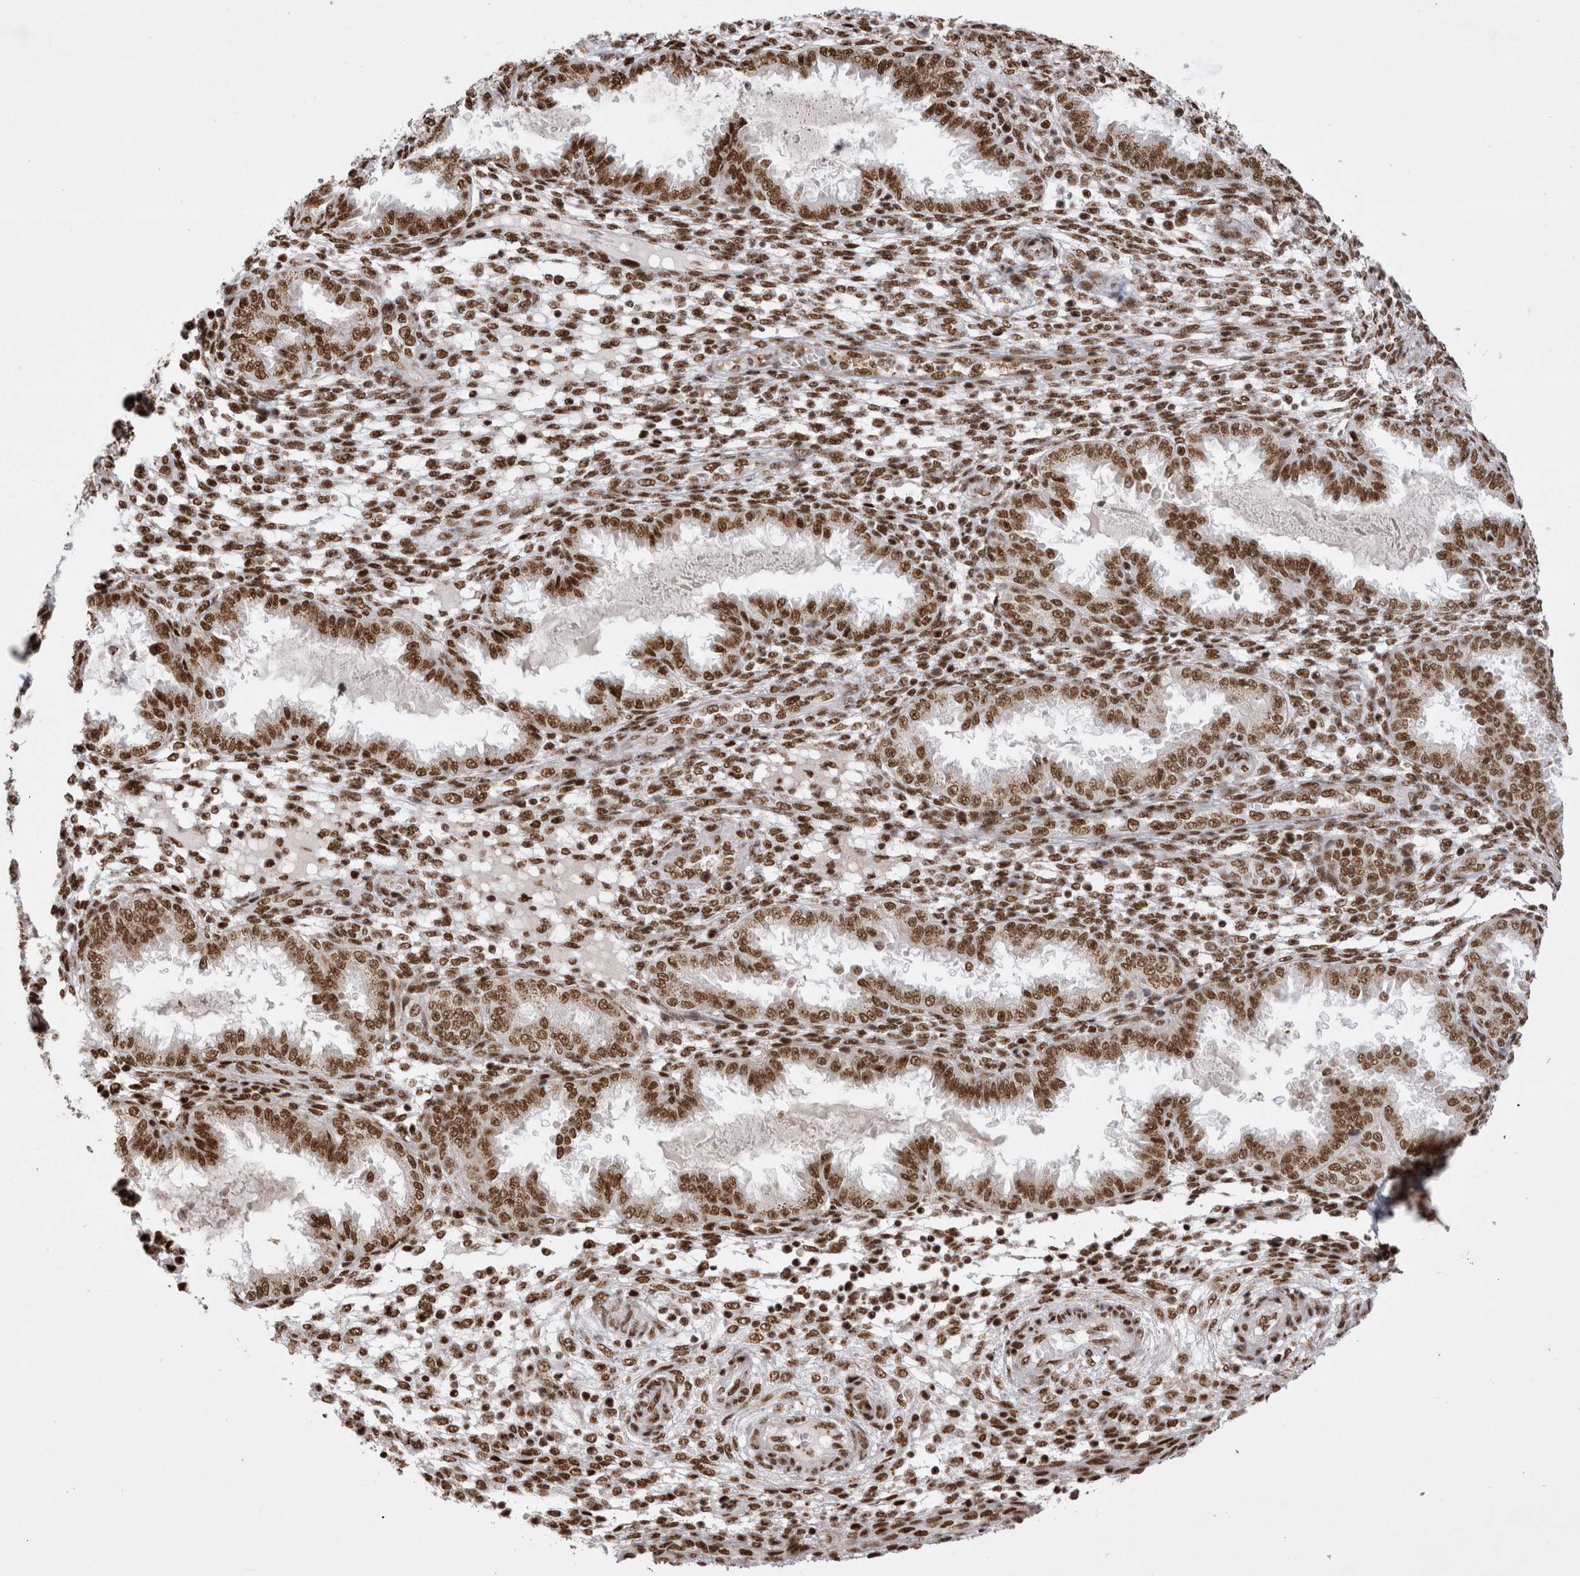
{"staining": {"intensity": "strong", "quantity": ">75%", "location": "nuclear"}, "tissue": "endometrium", "cell_type": "Cells in endometrial stroma", "image_type": "normal", "snomed": [{"axis": "morphology", "description": "Normal tissue, NOS"}, {"axis": "topography", "description": "Endometrium"}], "caption": "This histopathology image shows immunohistochemistry (IHC) staining of benign human endometrium, with high strong nuclear staining in about >75% of cells in endometrial stroma.", "gene": "EYA2", "patient": {"sex": "female", "age": 33}}